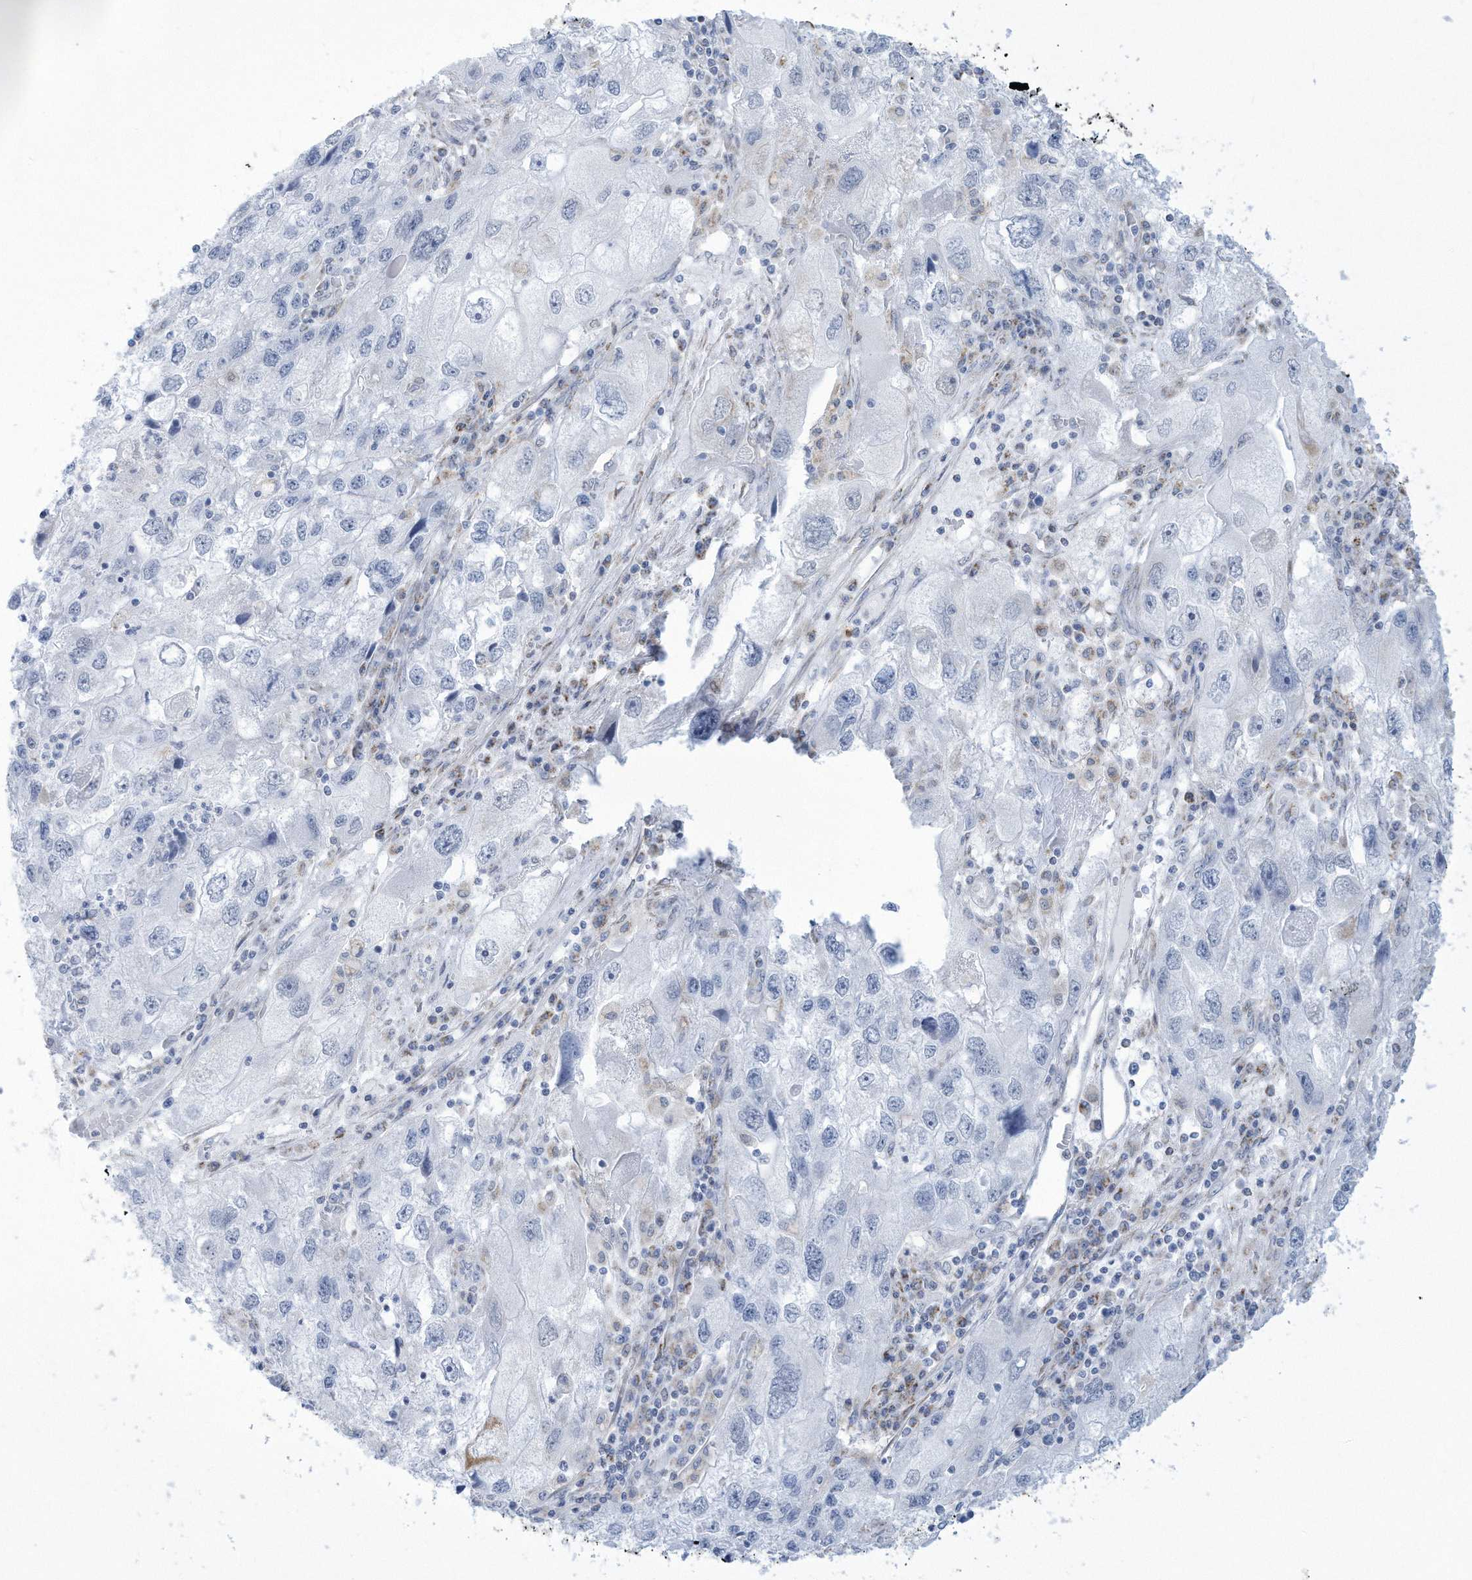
{"staining": {"intensity": "negative", "quantity": "none", "location": "none"}, "tissue": "endometrial cancer", "cell_type": "Tumor cells", "image_type": "cancer", "snomed": [{"axis": "morphology", "description": "Adenocarcinoma, NOS"}, {"axis": "topography", "description": "Endometrium"}], "caption": "An image of human endometrial cancer is negative for staining in tumor cells. (DAB immunohistochemistry with hematoxylin counter stain).", "gene": "ALDH6A1", "patient": {"sex": "female", "age": 49}}